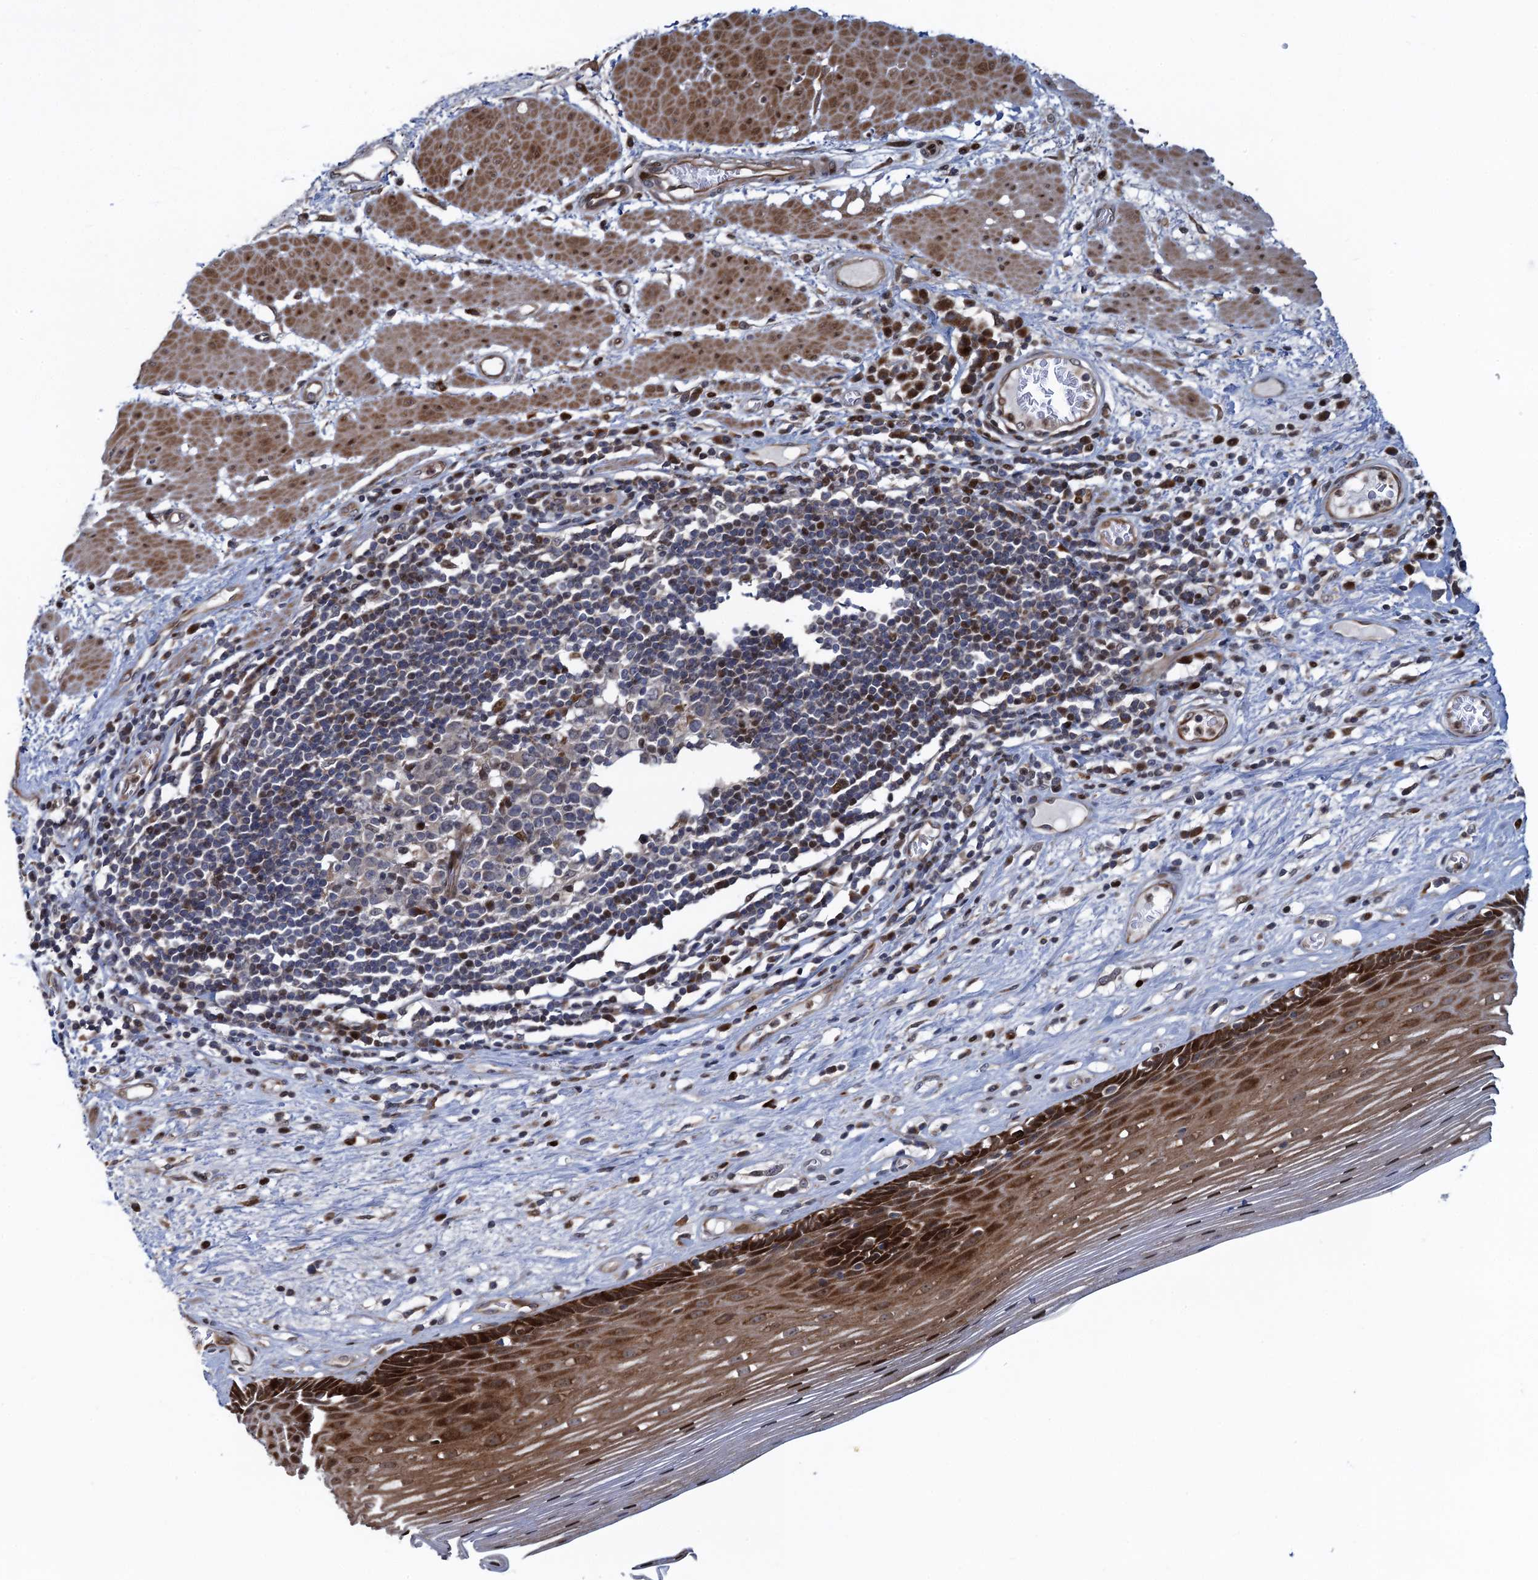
{"staining": {"intensity": "strong", "quantity": ">75%", "location": "cytoplasmic/membranous,nuclear"}, "tissue": "esophagus", "cell_type": "Squamous epithelial cells", "image_type": "normal", "snomed": [{"axis": "morphology", "description": "Normal tissue, NOS"}, {"axis": "topography", "description": "Esophagus"}], "caption": "IHC image of unremarkable esophagus: human esophagus stained using immunohistochemistry demonstrates high levels of strong protein expression localized specifically in the cytoplasmic/membranous,nuclear of squamous epithelial cells, appearing as a cytoplasmic/membranous,nuclear brown color.", "gene": "ATOSA", "patient": {"sex": "male", "age": 62}}